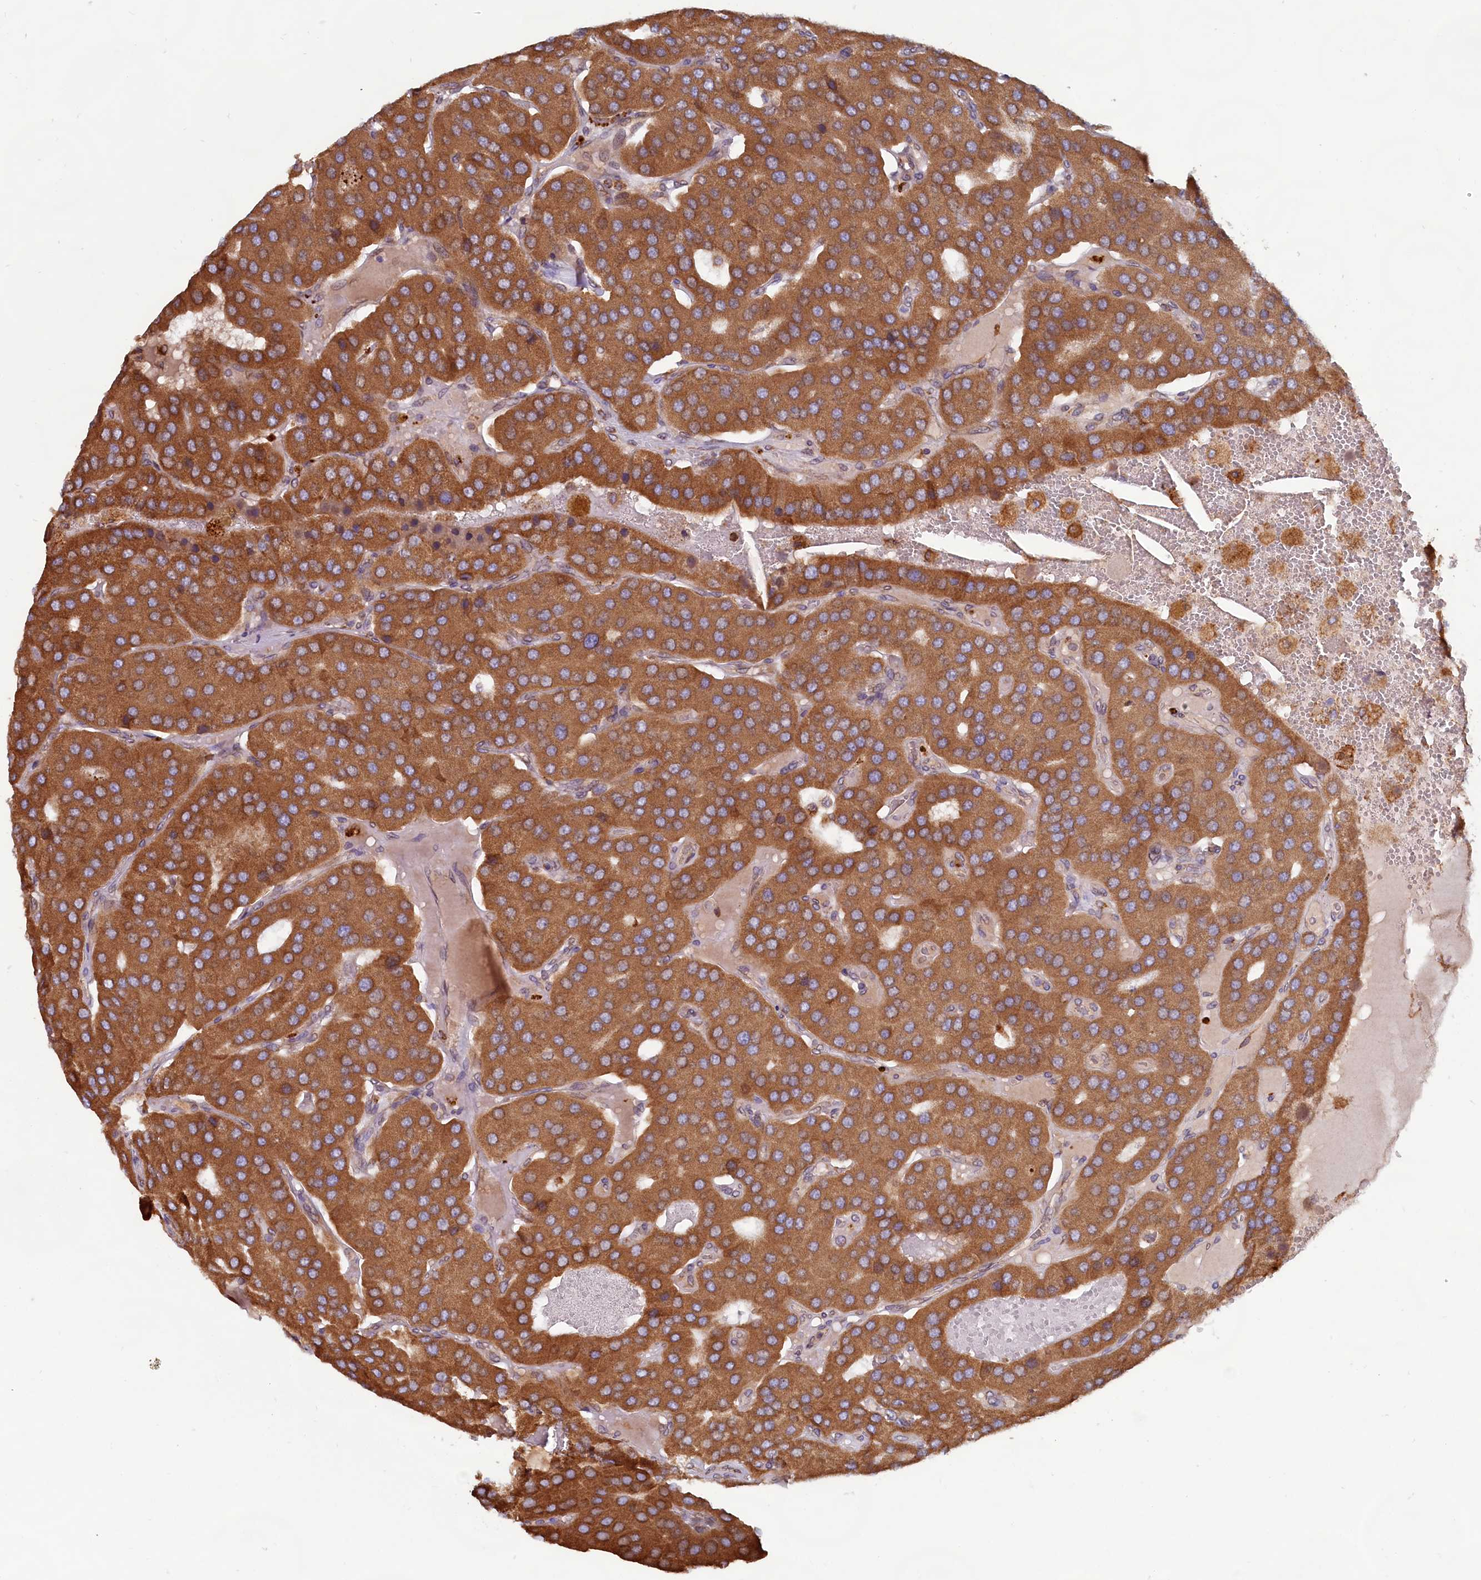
{"staining": {"intensity": "moderate", "quantity": ">75%", "location": "cytoplasmic/membranous"}, "tissue": "parathyroid gland", "cell_type": "Glandular cells", "image_type": "normal", "snomed": [{"axis": "morphology", "description": "Normal tissue, NOS"}, {"axis": "morphology", "description": "Adenoma, NOS"}, {"axis": "topography", "description": "Parathyroid gland"}], "caption": "Parathyroid gland stained with DAB (3,3'-diaminobenzidine) immunohistochemistry reveals medium levels of moderate cytoplasmic/membranous expression in about >75% of glandular cells. (Stains: DAB in brown, nuclei in blue, Microscopy: brightfield microscopy at high magnification).", "gene": "TBC1D19", "patient": {"sex": "female", "age": 86}}